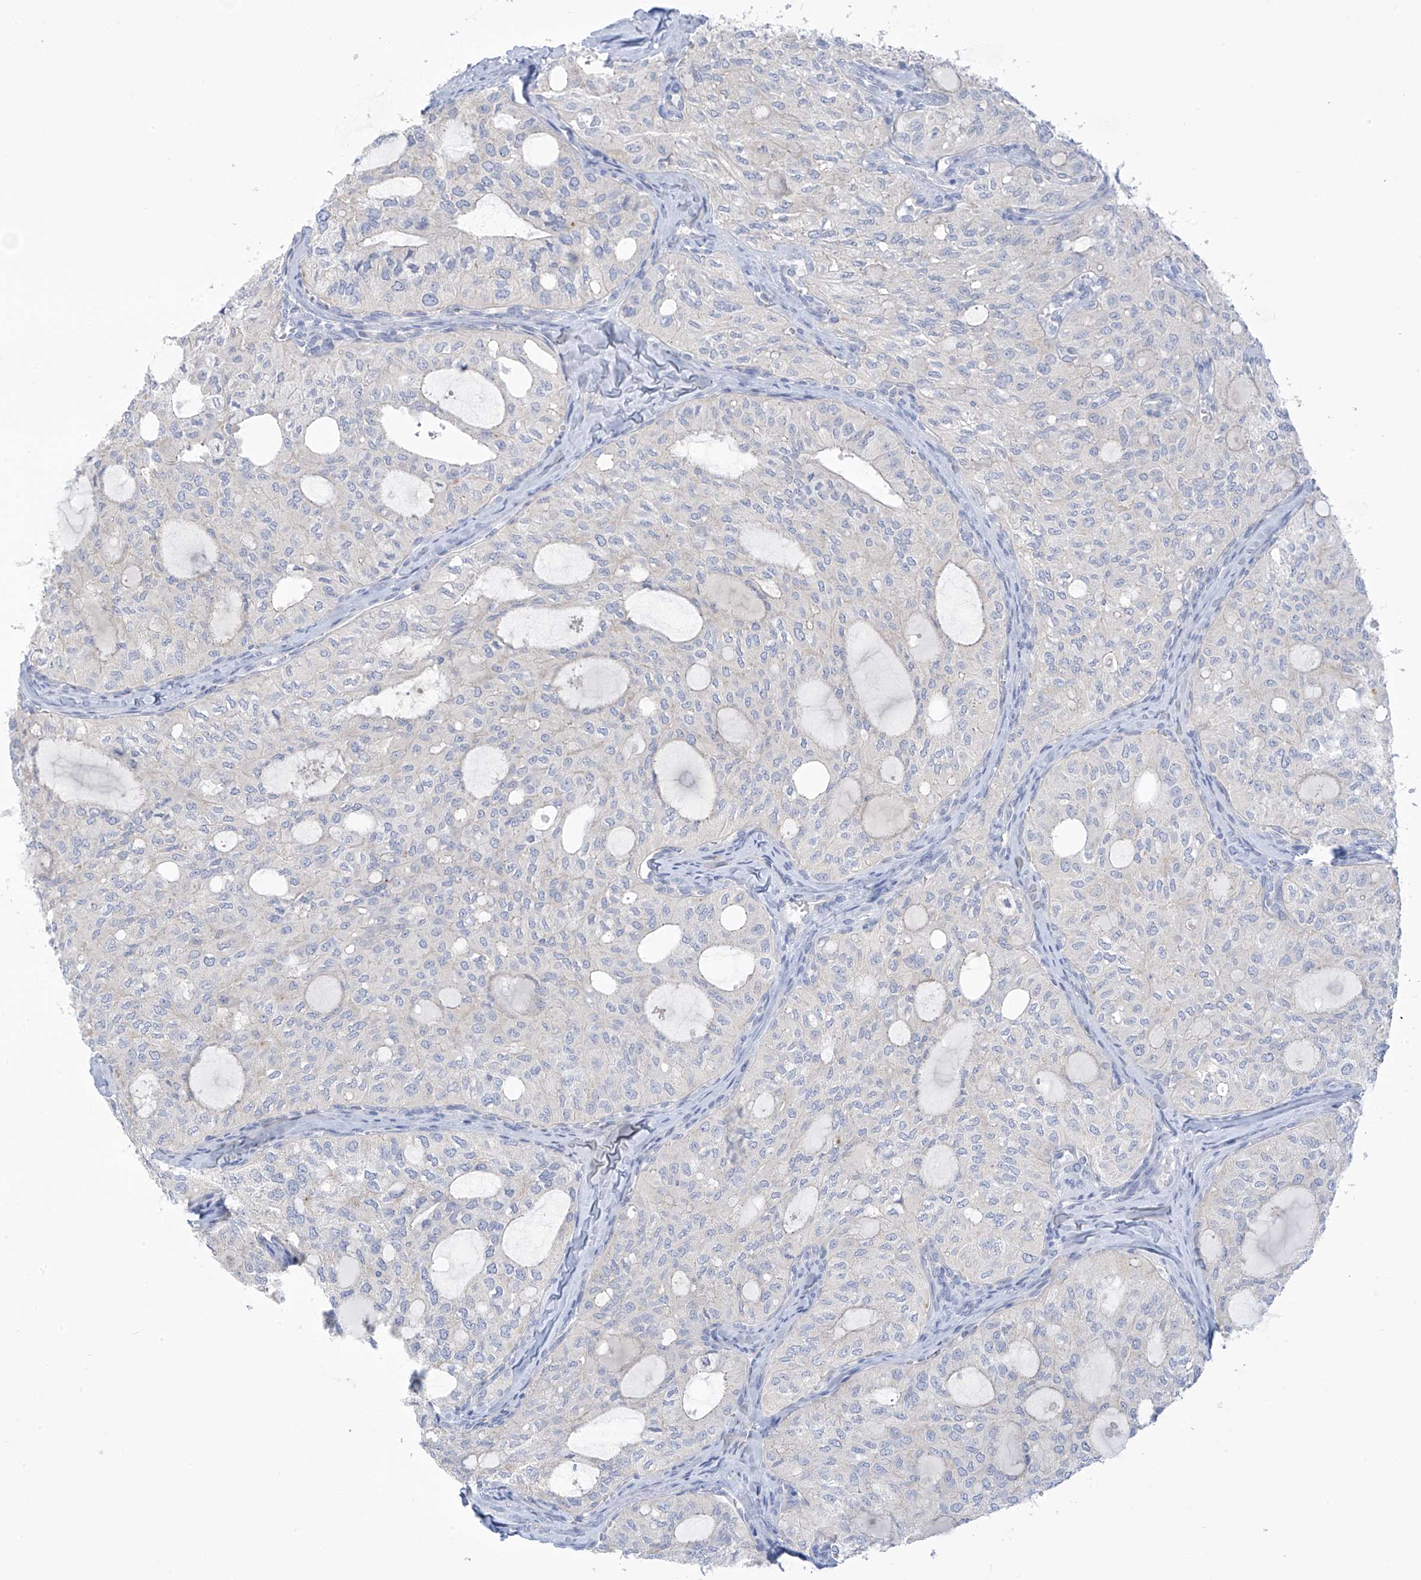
{"staining": {"intensity": "negative", "quantity": "none", "location": "none"}, "tissue": "thyroid cancer", "cell_type": "Tumor cells", "image_type": "cancer", "snomed": [{"axis": "morphology", "description": "Follicular adenoma carcinoma, NOS"}, {"axis": "topography", "description": "Thyroid gland"}], "caption": "A micrograph of thyroid cancer stained for a protein exhibits no brown staining in tumor cells.", "gene": "SLC6A12", "patient": {"sex": "male", "age": 75}}